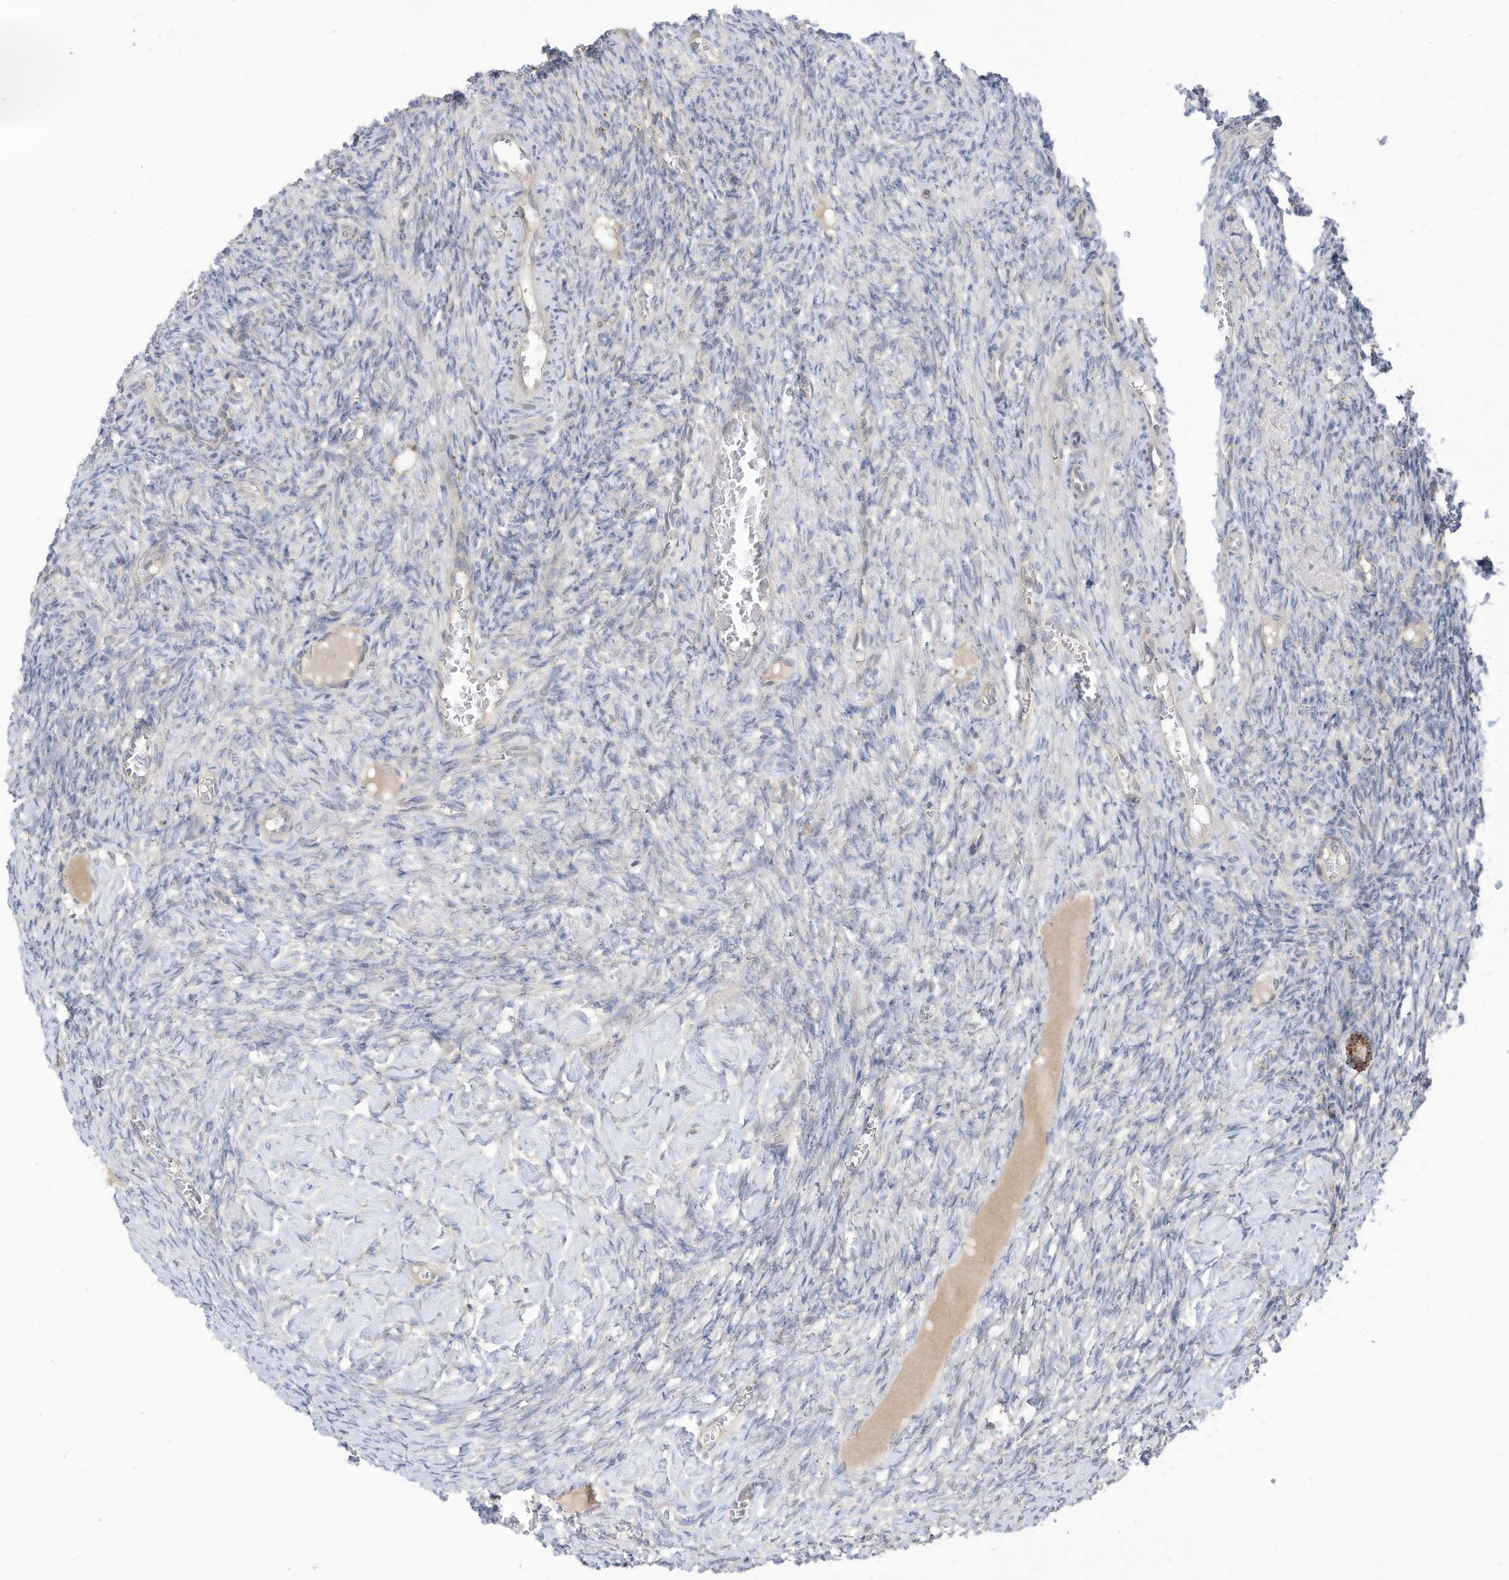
{"staining": {"intensity": "negative", "quantity": "none", "location": "none"}, "tissue": "ovary", "cell_type": "Ovarian stroma cells", "image_type": "normal", "snomed": [{"axis": "morphology", "description": "Normal tissue, NOS"}, {"axis": "topography", "description": "Ovary"}], "caption": "Immunohistochemical staining of benign ovary reveals no significant staining in ovarian stroma cells.", "gene": "LRRN2", "patient": {"sex": "female", "age": 27}}